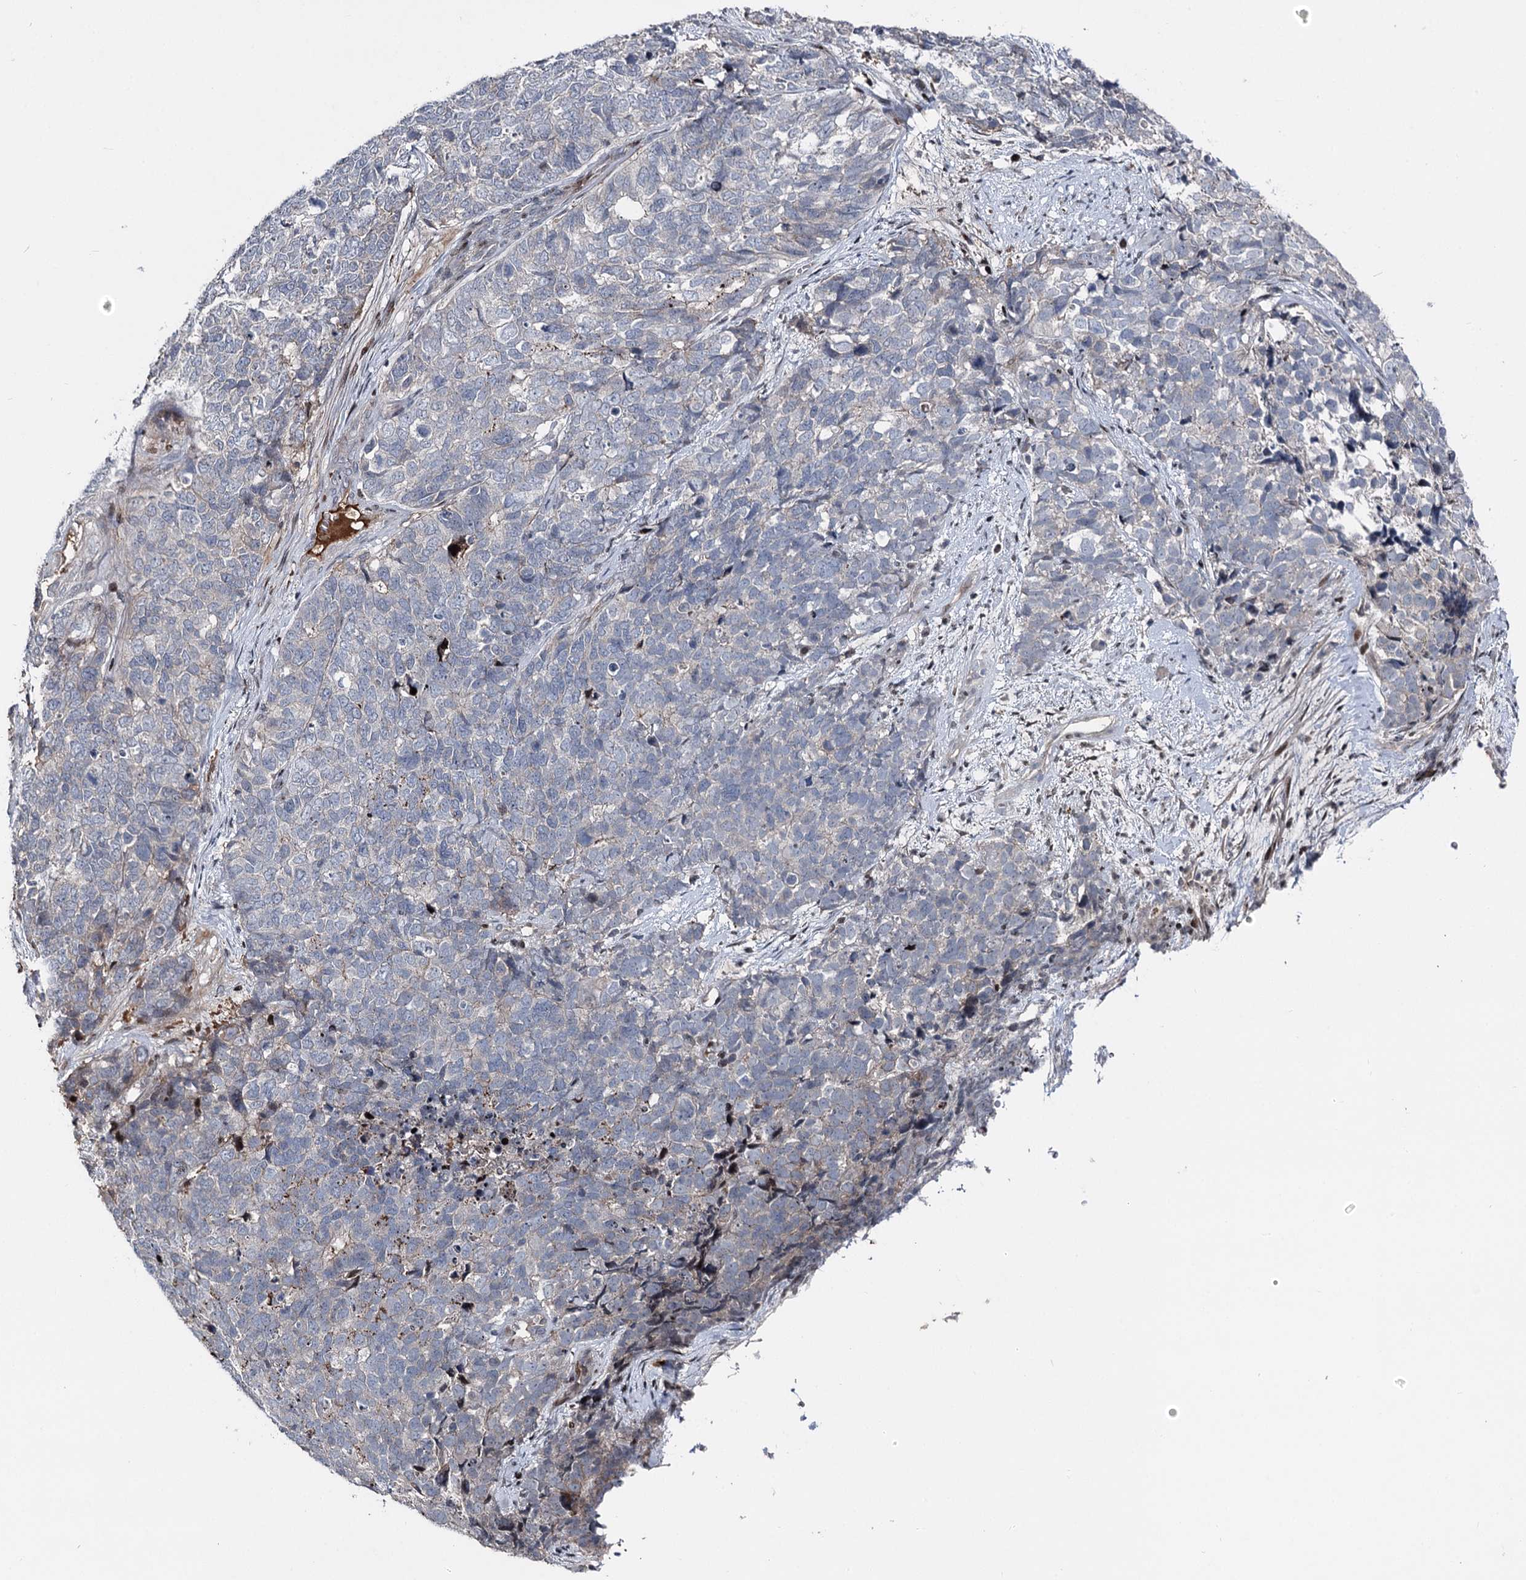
{"staining": {"intensity": "negative", "quantity": "none", "location": "none"}, "tissue": "cervical cancer", "cell_type": "Tumor cells", "image_type": "cancer", "snomed": [{"axis": "morphology", "description": "Squamous cell carcinoma, NOS"}, {"axis": "topography", "description": "Cervix"}], "caption": "Histopathology image shows no protein staining in tumor cells of cervical cancer (squamous cell carcinoma) tissue. (Stains: DAB (3,3'-diaminobenzidine) immunohistochemistry with hematoxylin counter stain, Microscopy: brightfield microscopy at high magnification).", "gene": "ITFG2", "patient": {"sex": "female", "age": 63}}